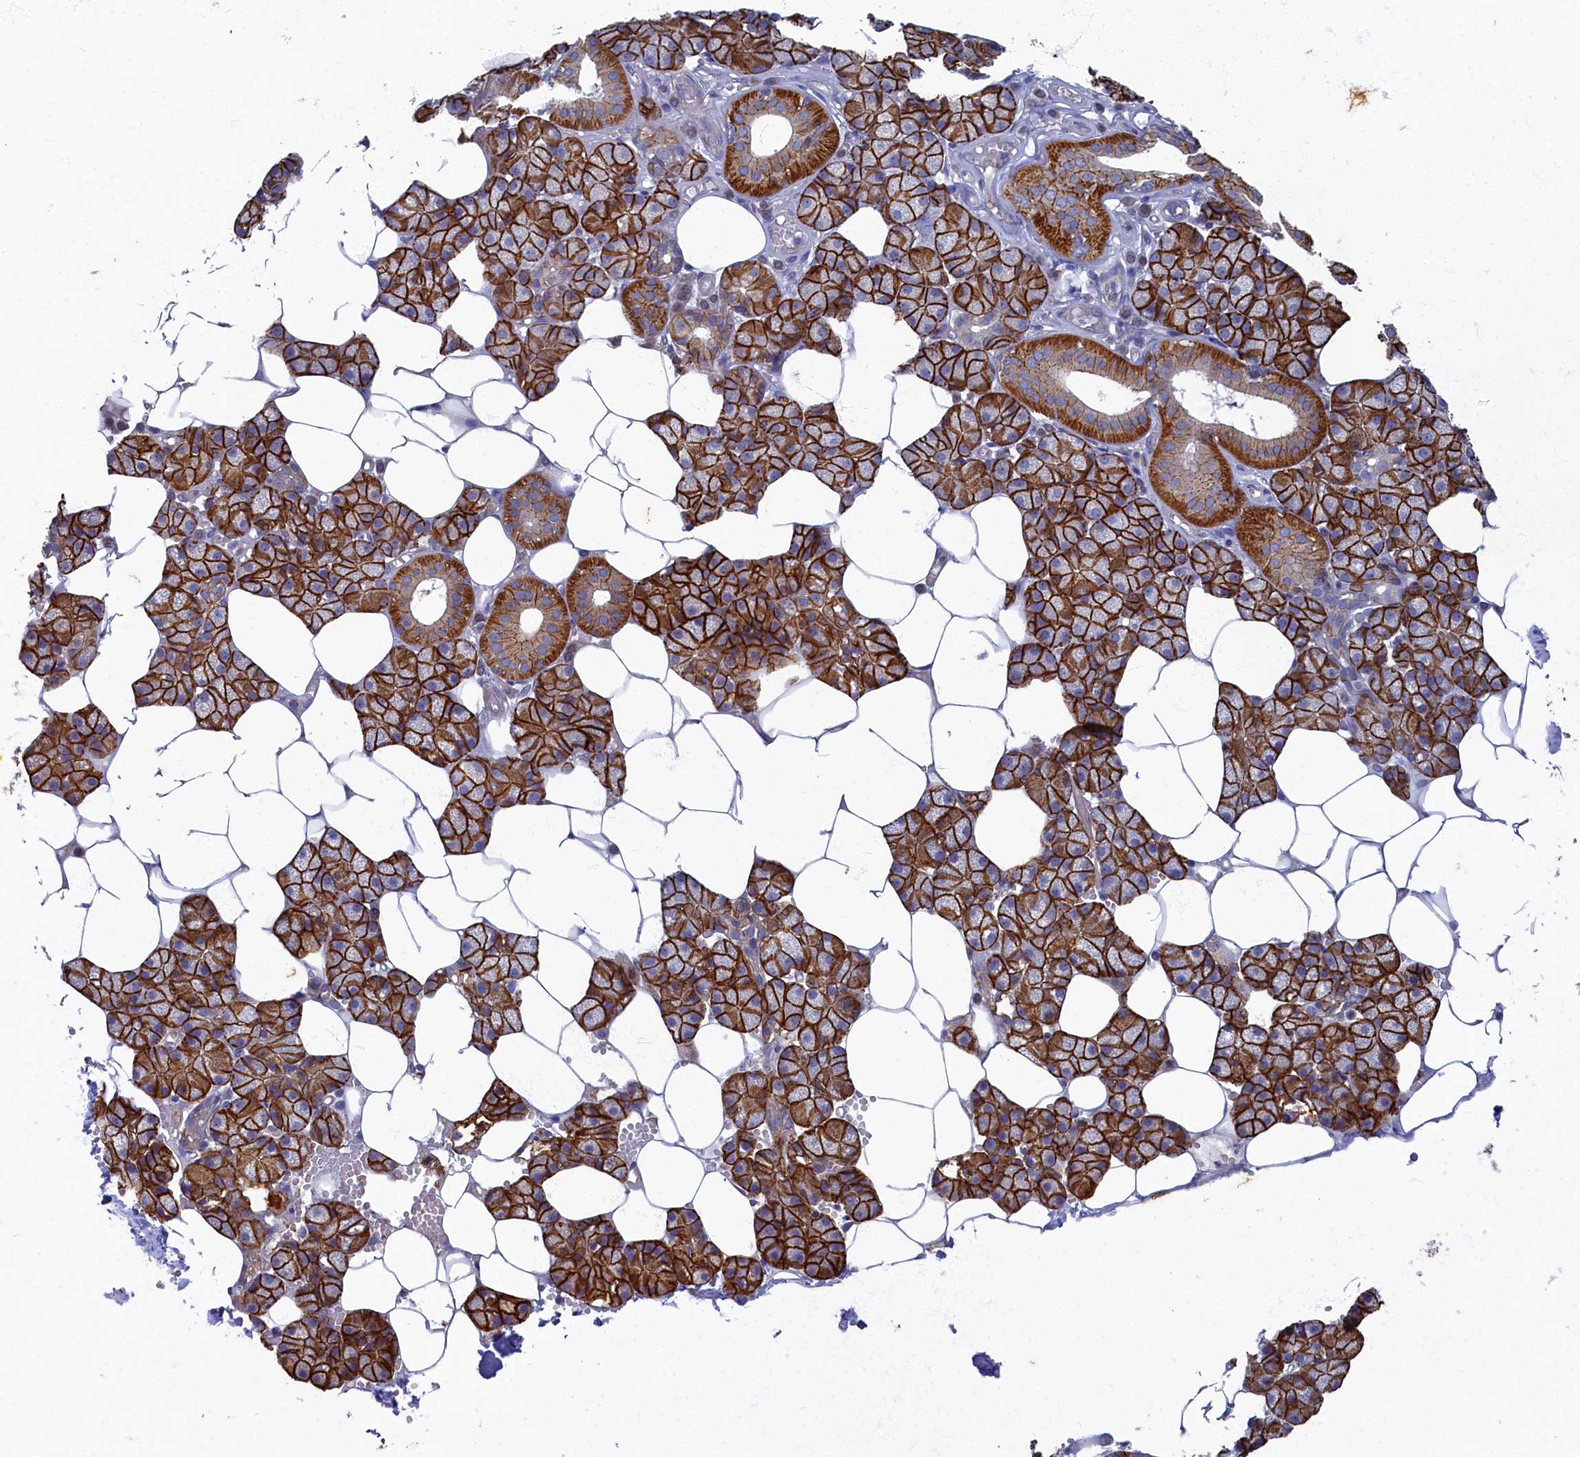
{"staining": {"intensity": "strong", "quantity": ">75%", "location": "cytoplasmic/membranous"}, "tissue": "salivary gland", "cell_type": "Glandular cells", "image_type": "normal", "snomed": [{"axis": "morphology", "description": "Normal tissue, NOS"}, {"axis": "topography", "description": "Salivary gland"}], "caption": "Approximately >75% of glandular cells in unremarkable salivary gland demonstrate strong cytoplasmic/membranous protein staining as visualized by brown immunohistochemical staining.", "gene": "WDR59", "patient": {"sex": "male", "age": 62}}